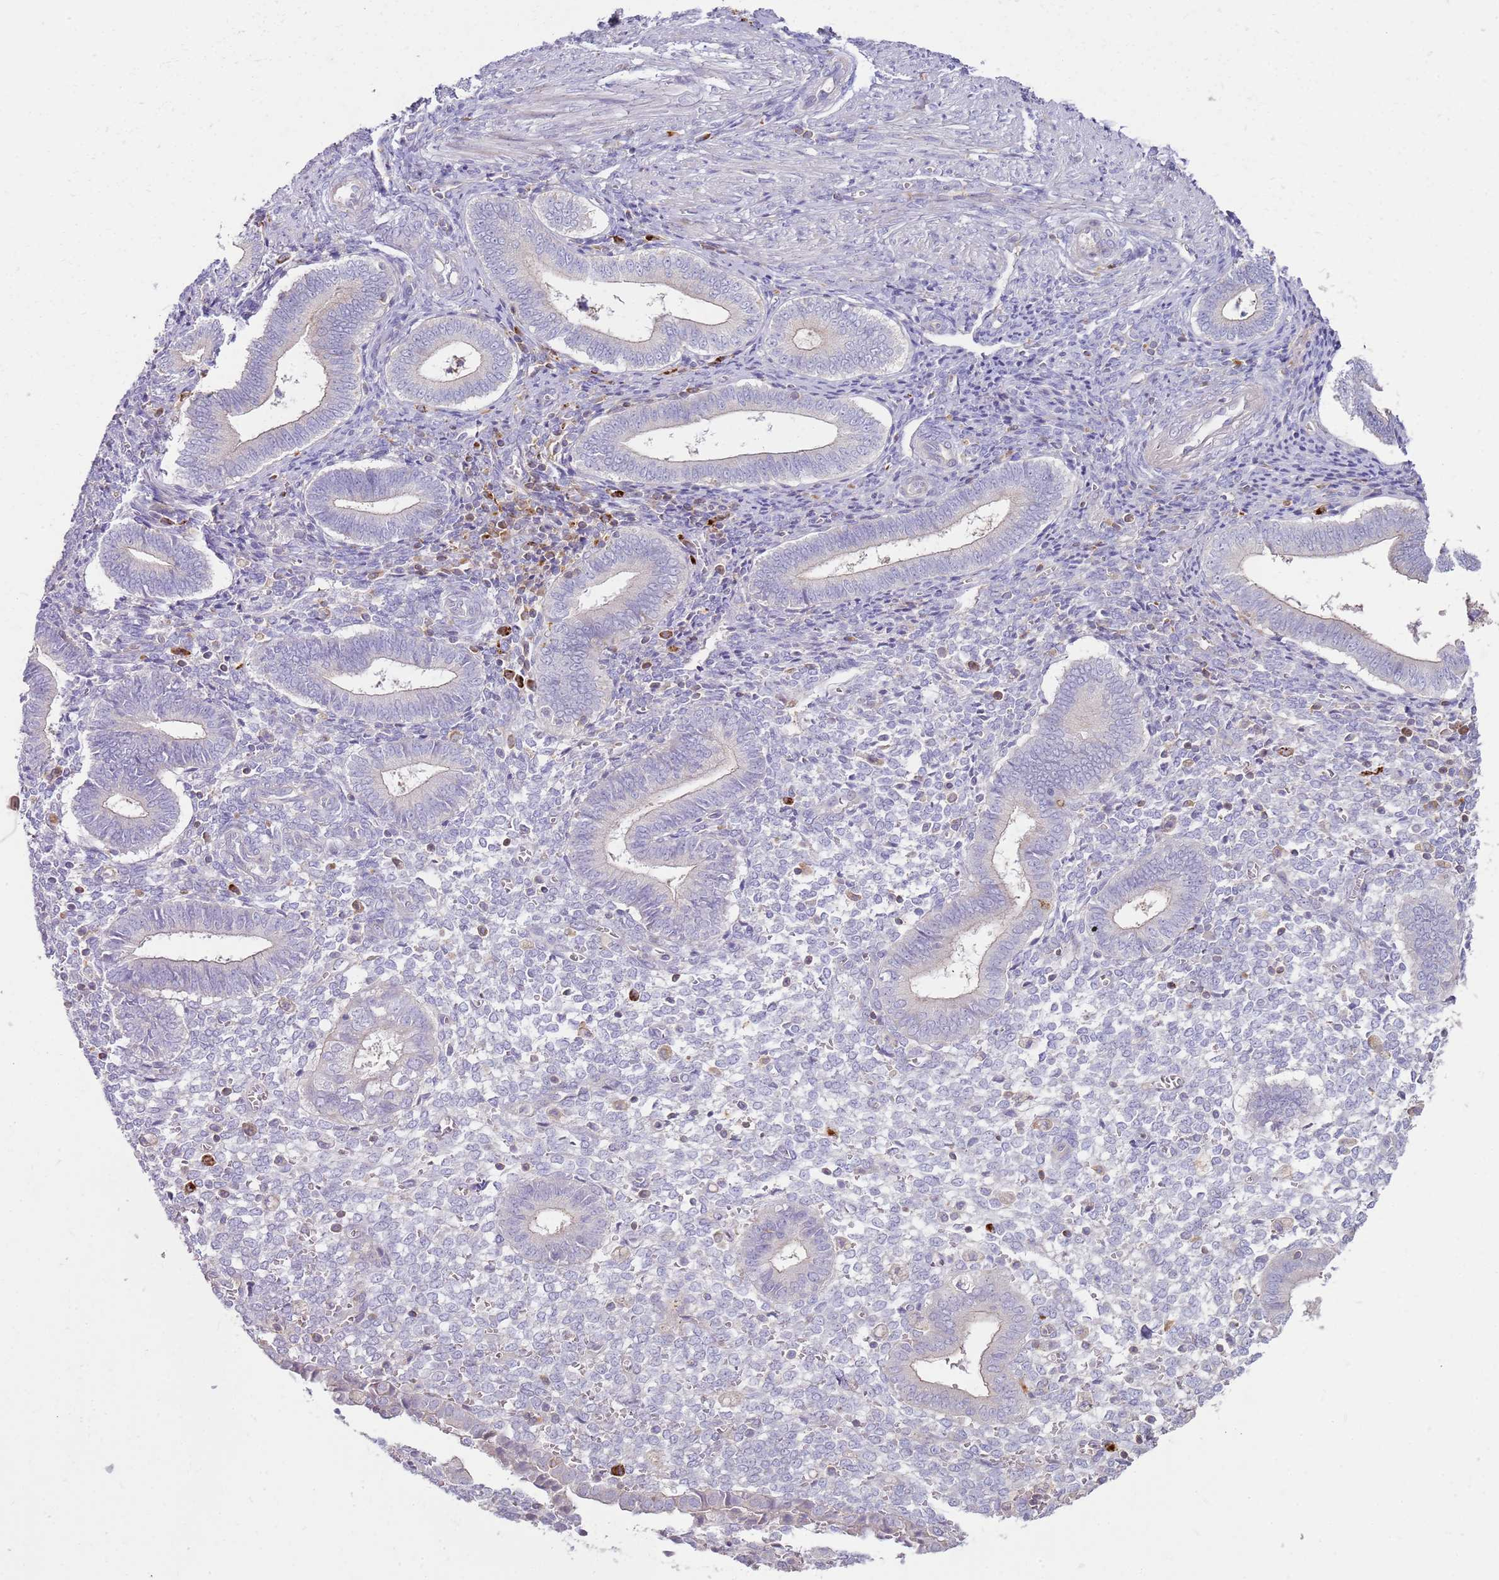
{"staining": {"intensity": "negative", "quantity": "none", "location": "none"}, "tissue": "endometrium", "cell_type": "Cells in endometrial stroma", "image_type": "normal", "snomed": [{"axis": "morphology", "description": "Normal tissue, NOS"}, {"axis": "topography", "description": "Other"}, {"axis": "topography", "description": "Endometrium"}], "caption": "An IHC micrograph of normal endometrium is shown. There is no staining in cells in endometrial stroma of endometrium.", "gene": "FPR1", "patient": {"sex": "female", "age": 44}}